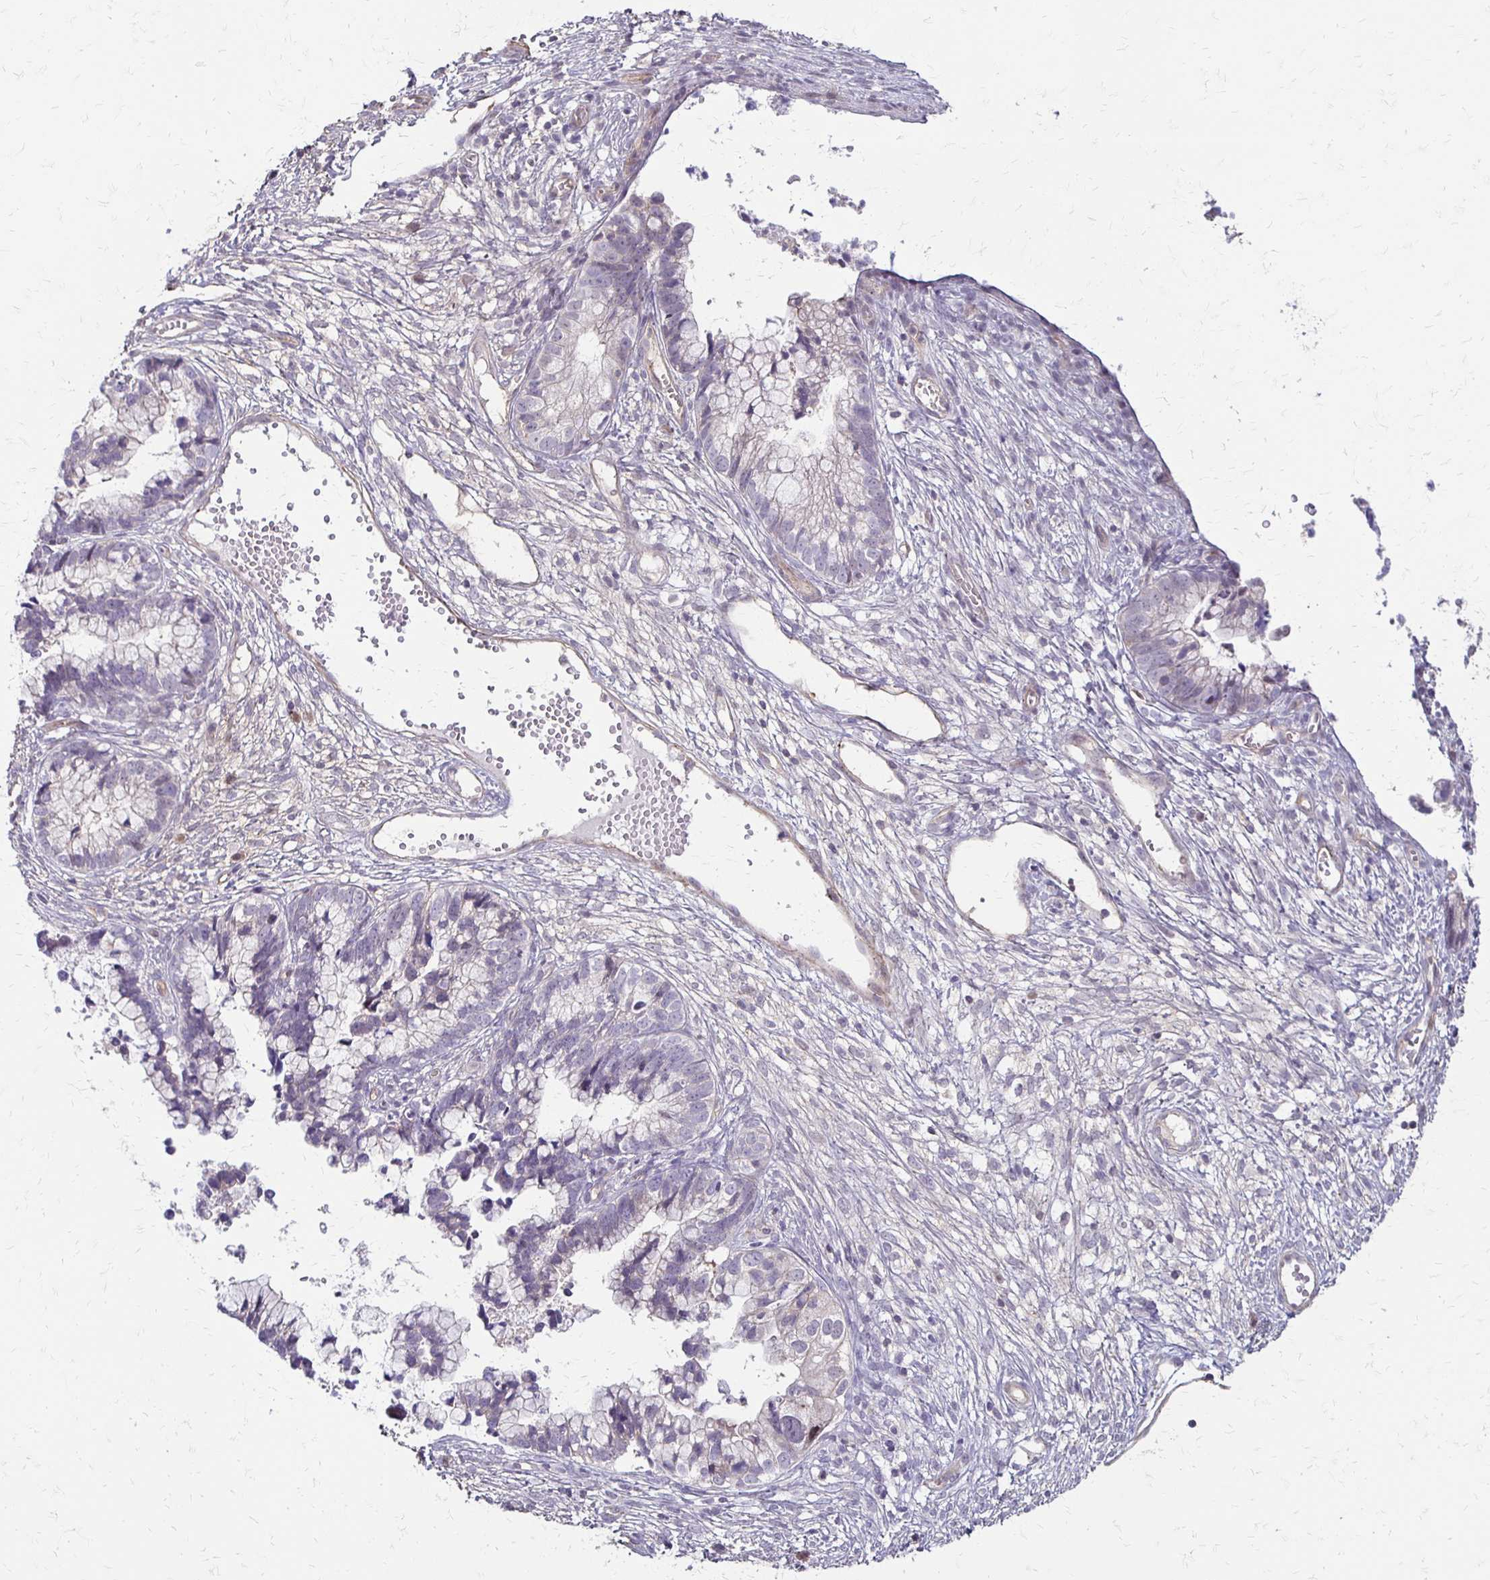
{"staining": {"intensity": "negative", "quantity": "none", "location": "none"}, "tissue": "cervical cancer", "cell_type": "Tumor cells", "image_type": "cancer", "snomed": [{"axis": "morphology", "description": "Adenocarcinoma, NOS"}, {"axis": "topography", "description": "Cervix"}], "caption": "This micrograph is of cervical adenocarcinoma stained with immunohistochemistry (IHC) to label a protein in brown with the nuclei are counter-stained blue. There is no expression in tumor cells.", "gene": "CFL2", "patient": {"sex": "female", "age": 44}}